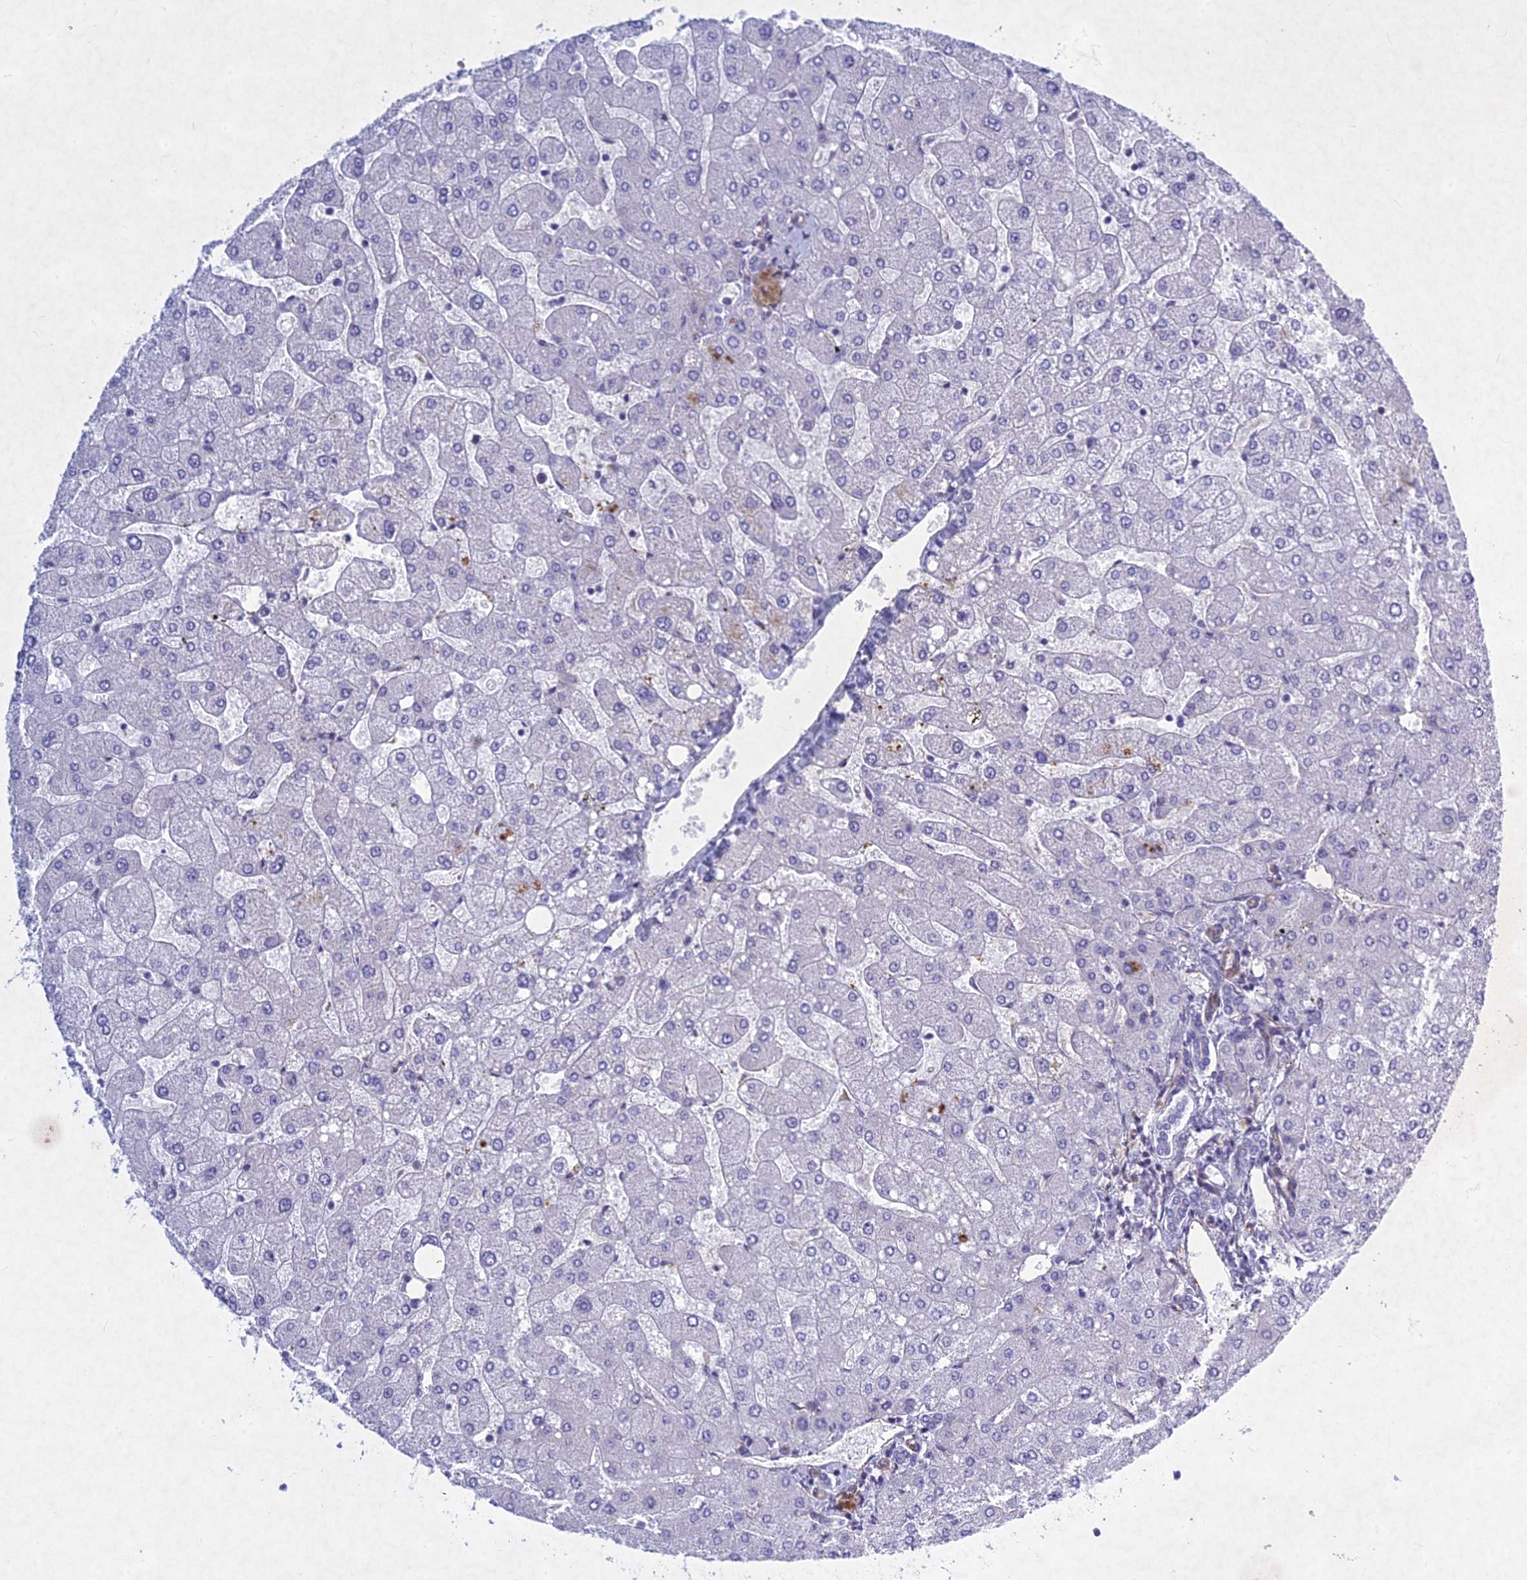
{"staining": {"intensity": "negative", "quantity": "none", "location": "none"}, "tissue": "liver", "cell_type": "Cholangiocytes", "image_type": "normal", "snomed": [{"axis": "morphology", "description": "Normal tissue, NOS"}, {"axis": "topography", "description": "Liver"}], "caption": "This is a histopathology image of IHC staining of unremarkable liver, which shows no expression in cholangiocytes. The staining is performed using DAB brown chromogen with nuclei counter-stained in using hematoxylin.", "gene": "PTHLH", "patient": {"sex": "male", "age": 55}}